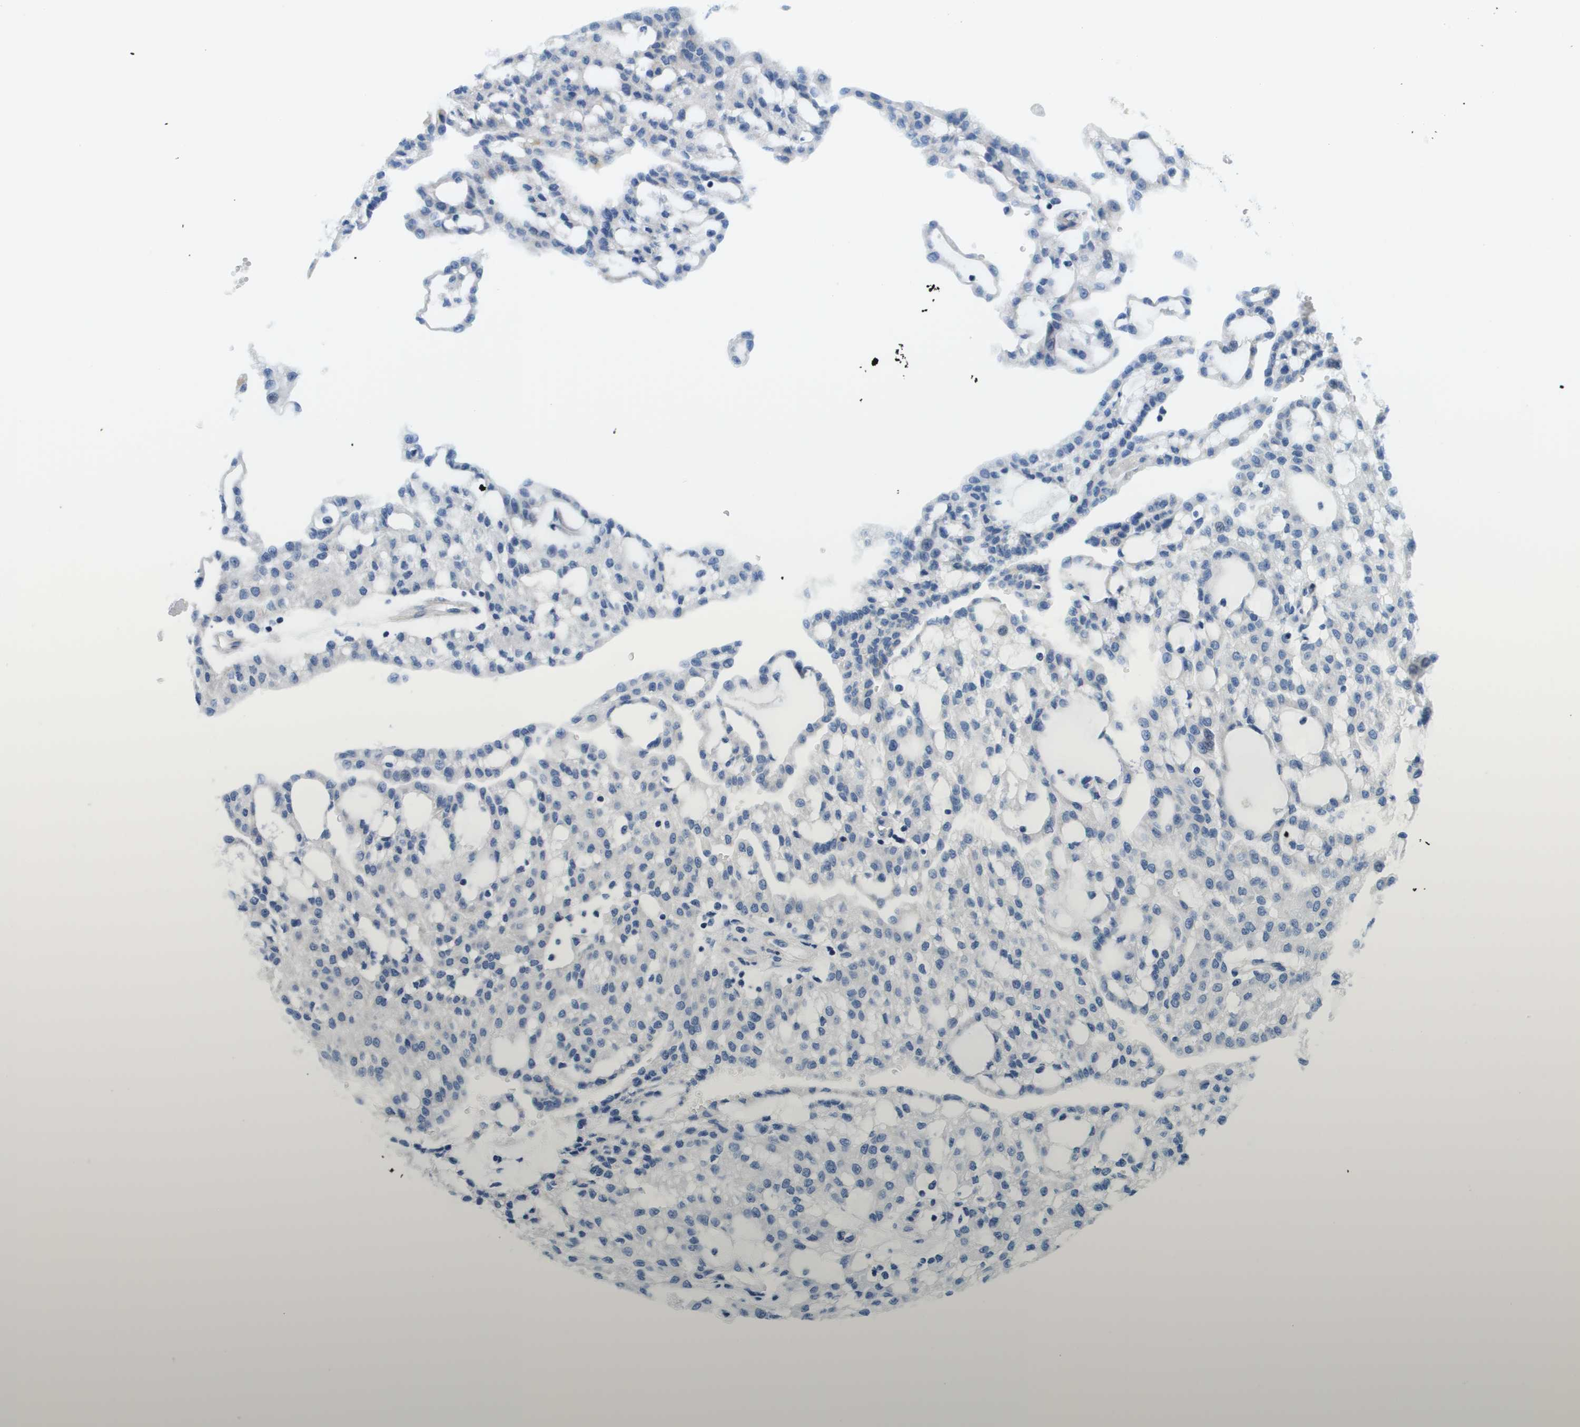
{"staining": {"intensity": "negative", "quantity": "none", "location": "none"}, "tissue": "renal cancer", "cell_type": "Tumor cells", "image_type": "cancer", "snomed": [{"axis": "morphology", "description": "Adenocarcinoma, NOS"}, {"axis": "topography", "description": "Kidney"}], "caption": "A photomicrograph of human renal cancer (adenocarcinoma) is negative for staining in tumor cells.", "gene": "KRT23", "patient": {"sex": "male", "age": 63}}